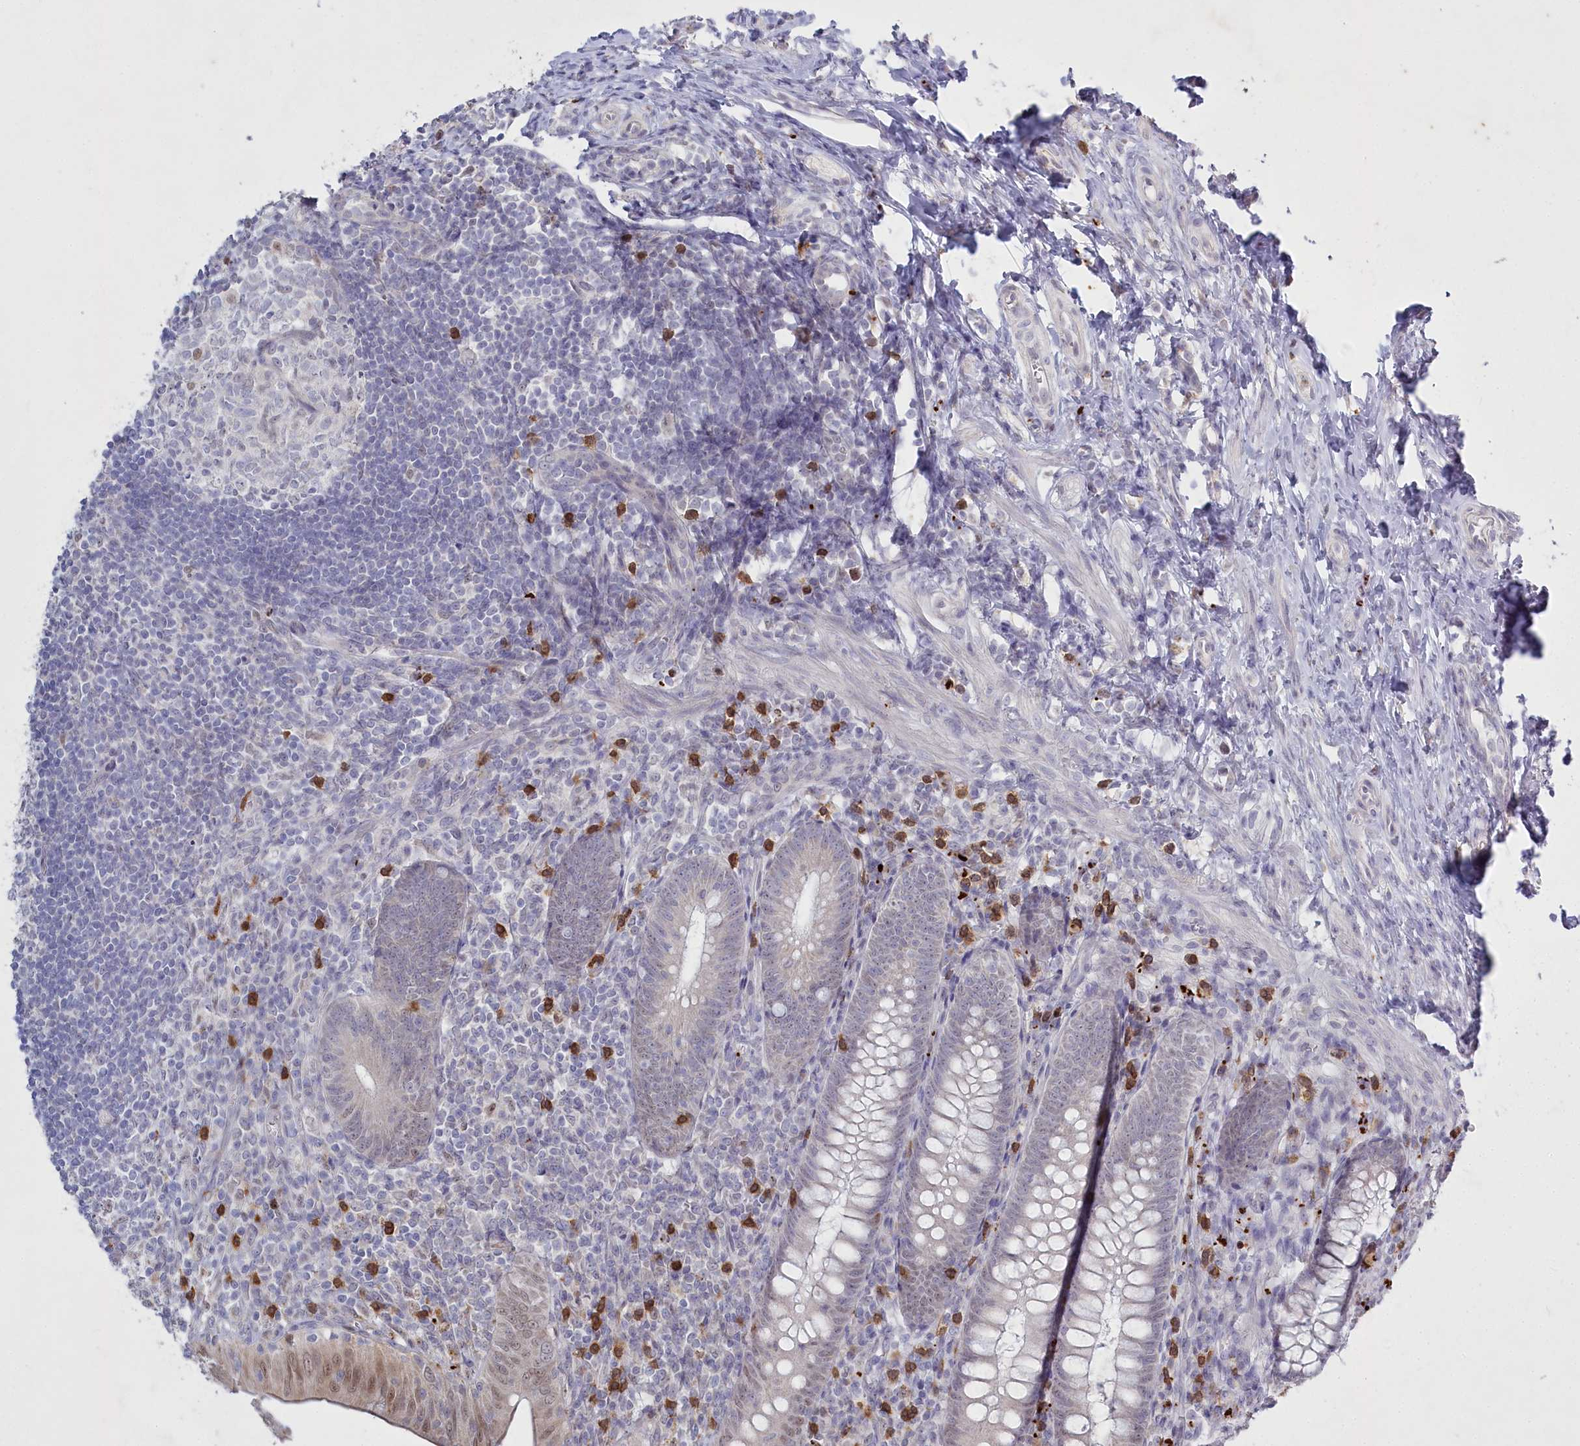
{"staining": {"intensity": "moderate", "quantity": "<25%", "location": "cytoplasmic/membranous,nuclear"}, "tissue": "appendix", "cell_type": "Glandular cells", "image_type": "normal", "snomed": [{"axis": "morphology", "description": "Normal tissue, NOS"}, {"axis": "topography", "description": "Appendix"}], "caption": "Immunohistochemical staining of normal appendix shows <25% levels of moderate cytoplasmic/membranous,nuclear protein positivity in about <25% of glandular cells.", "gene": "ABITRAM", "patient": {"sex": "male", "age": 14}}